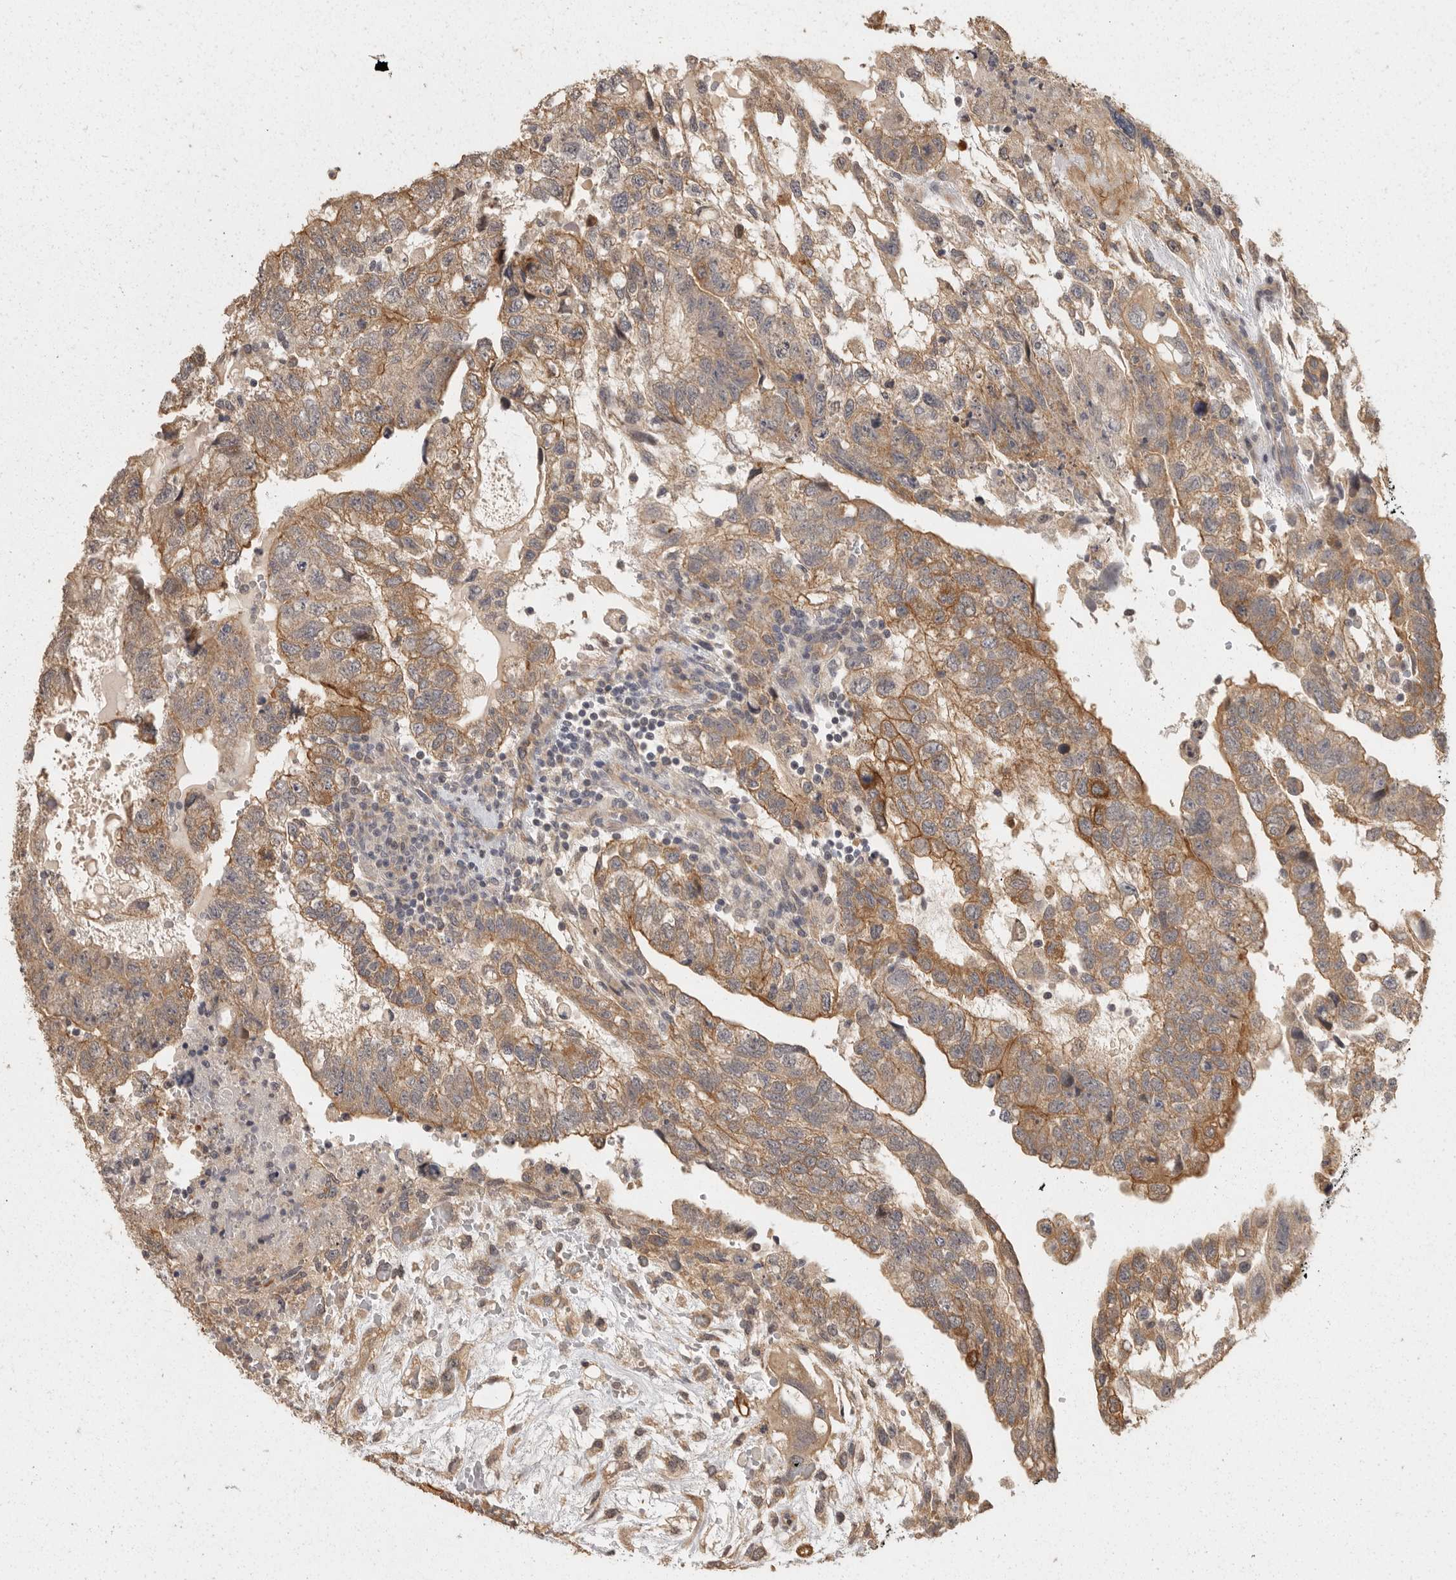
{"staining": {"intensity": "moderate", "quantity": "25%-75%", "location": "cytoplasmic/membranous"}, "tissue": "testis cancer", "cell_type": "Tumor cells", "image_type": "cancer", "snomed": [{"axis": "morphology", "description": "Carcinoma, Embryonal, NOS"}, {"axis": "topography", "description": "Testis"}], "caption": "There is medium levels of moderate cytoplasmic/membranous positivity in tumor cells of embryonal carcinoma (testis), as demonstrated by immunohistochemical staining (brown color).", "gene": "BAIAP2", "patient": {"sex": "male", "age": 36}}